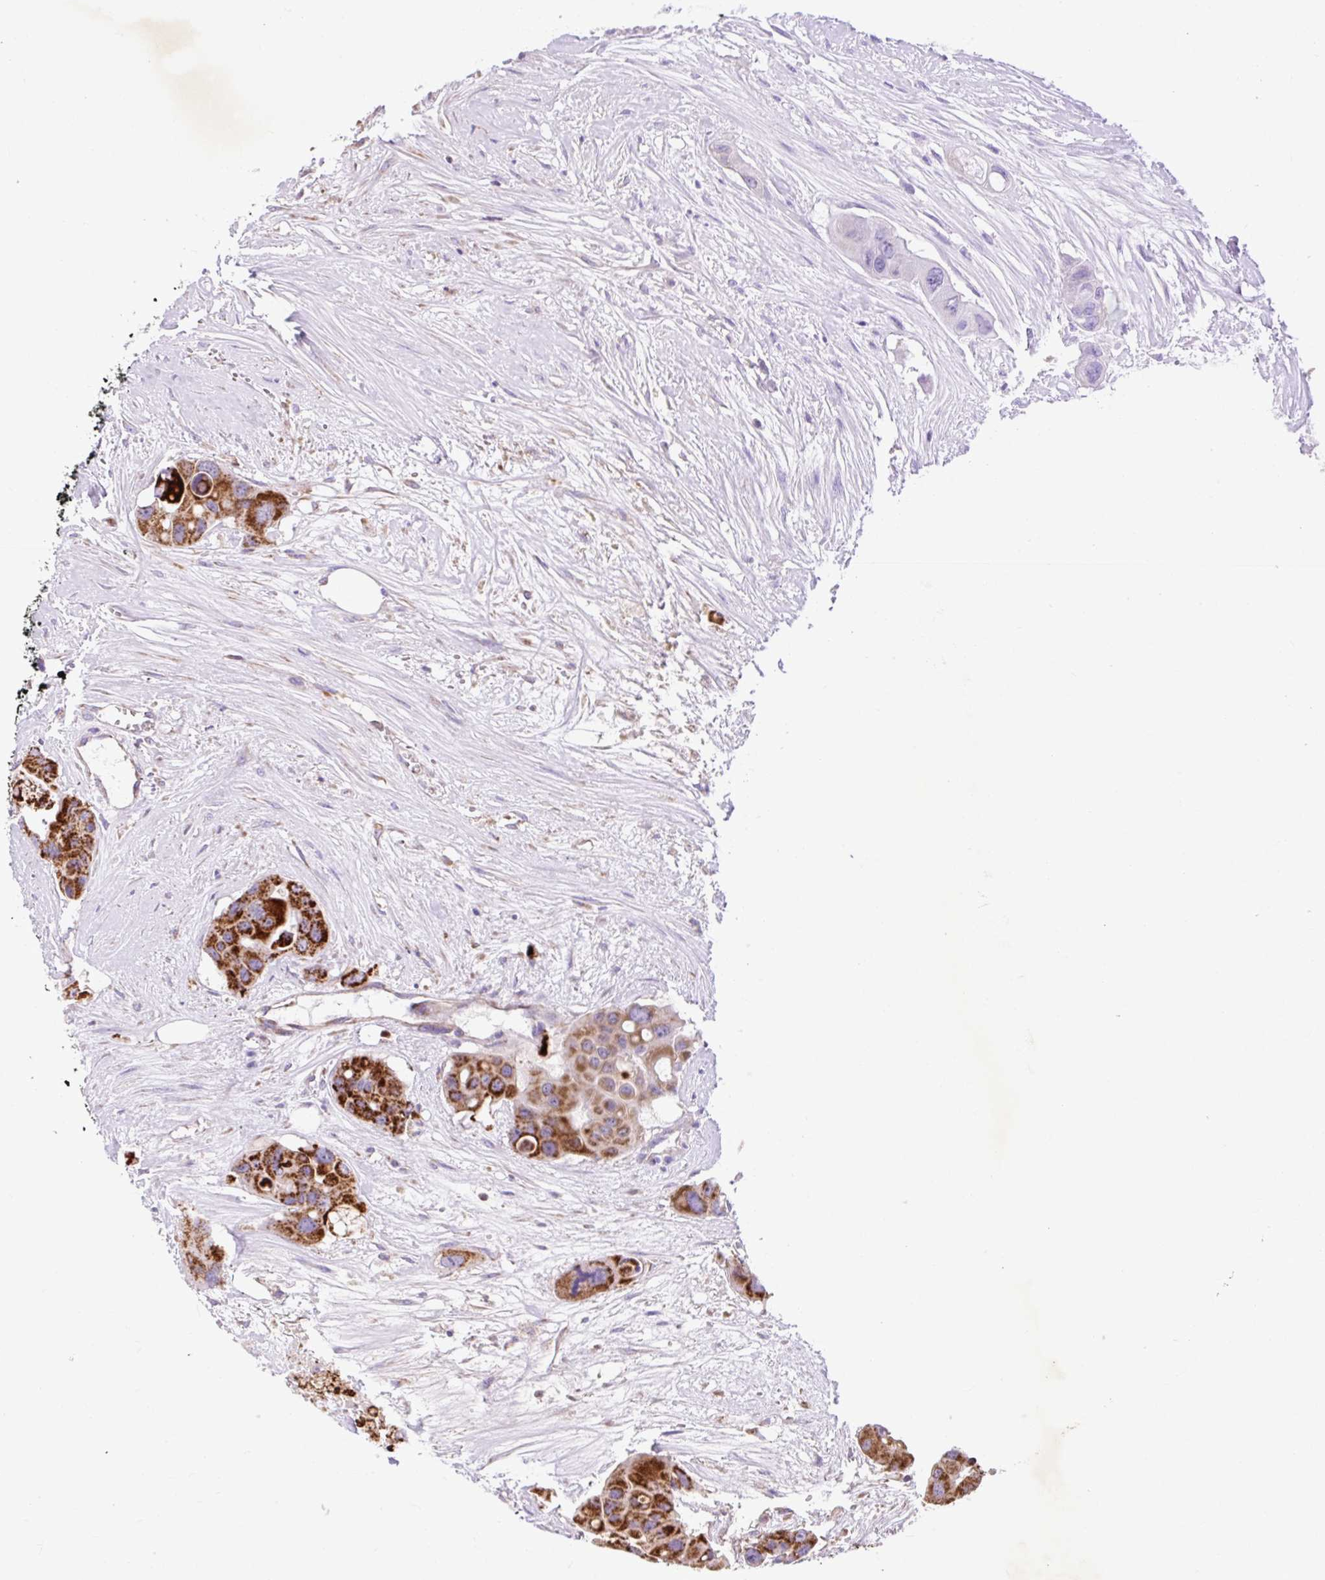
{"staining": {"intensity": "strong", "quantity": ">75%", "location": "cytoplasmic/membranous"}, "tissue": "colorectal cancer", "cell_type": "Tumor cells", "image_type": "cancer", "snomed": [{"axis": "morphology", "description": "Adenocarcinoma, NOS"}, {"axis": "topography", "description": "Colon"}], "caption": "Immunohistochemistry of adenocarcinoma (colorectal) shows high levels of strong cytoplasmic/membranous expression in approximately >75% of tumor cells. The staining is performed using DAB brown chromogen to label protein expression. The nuclei are counter-stained blue using hematoxylin.", "gene": "TOMM40", "patient": {"sex": "male", "age": 77}}